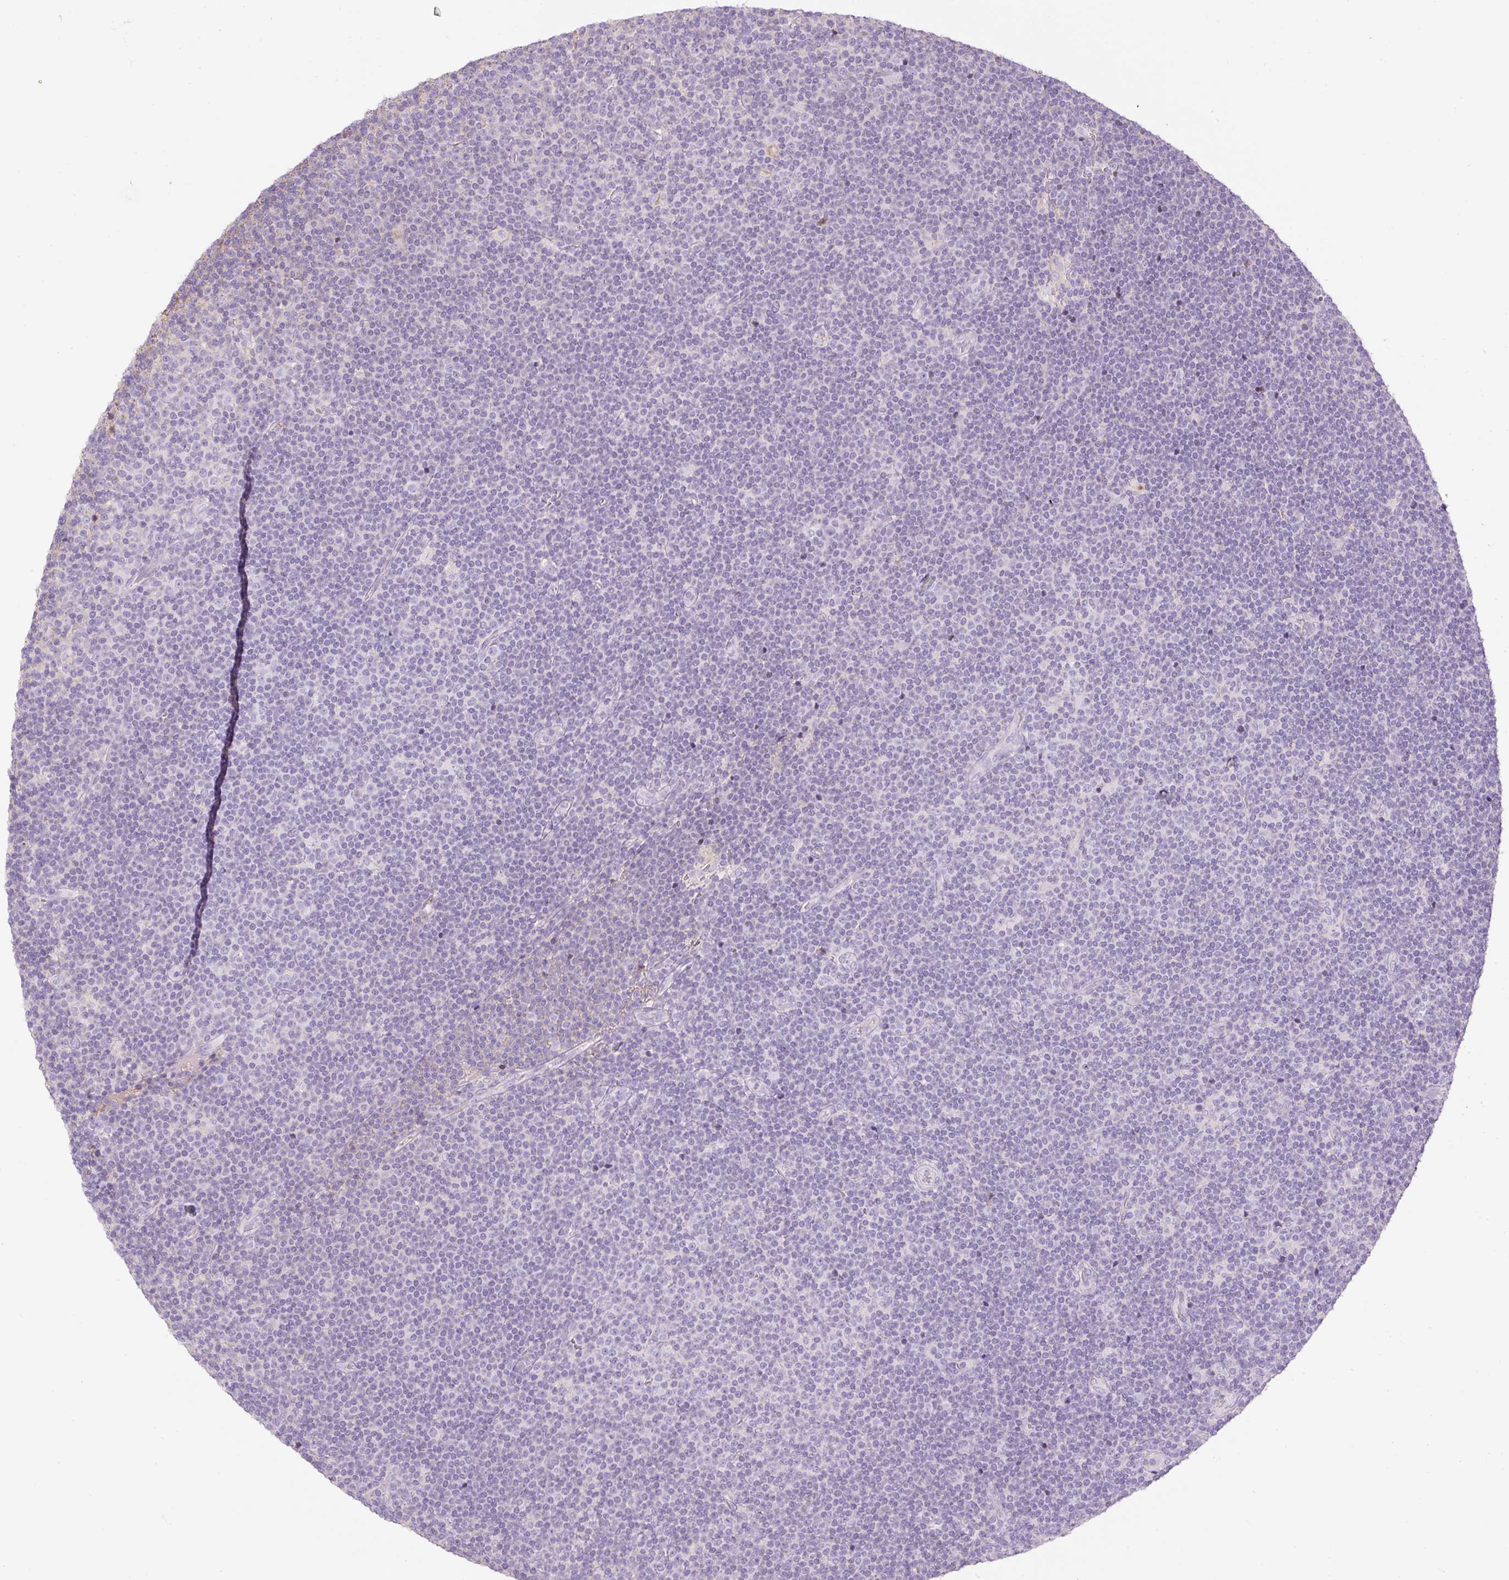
{"staining": {"intensity": "negative", "quantity": "none", "location": "none"}, "tissue": "lymphoma", "cell_type": "Tumor cells", "image_type": "cancer", "snomed": [{"axis": "morphology", "description": "Malignant lymphoma, non-Hodgkin's type, Low grade"}, {"axis": "topography", "description": "Lymph node"}], "caption": "Tumor cells are negative for protein expression in human lymphoma.", "gene": "APOA1", "patient": {"sex": "male", "age": 48}}